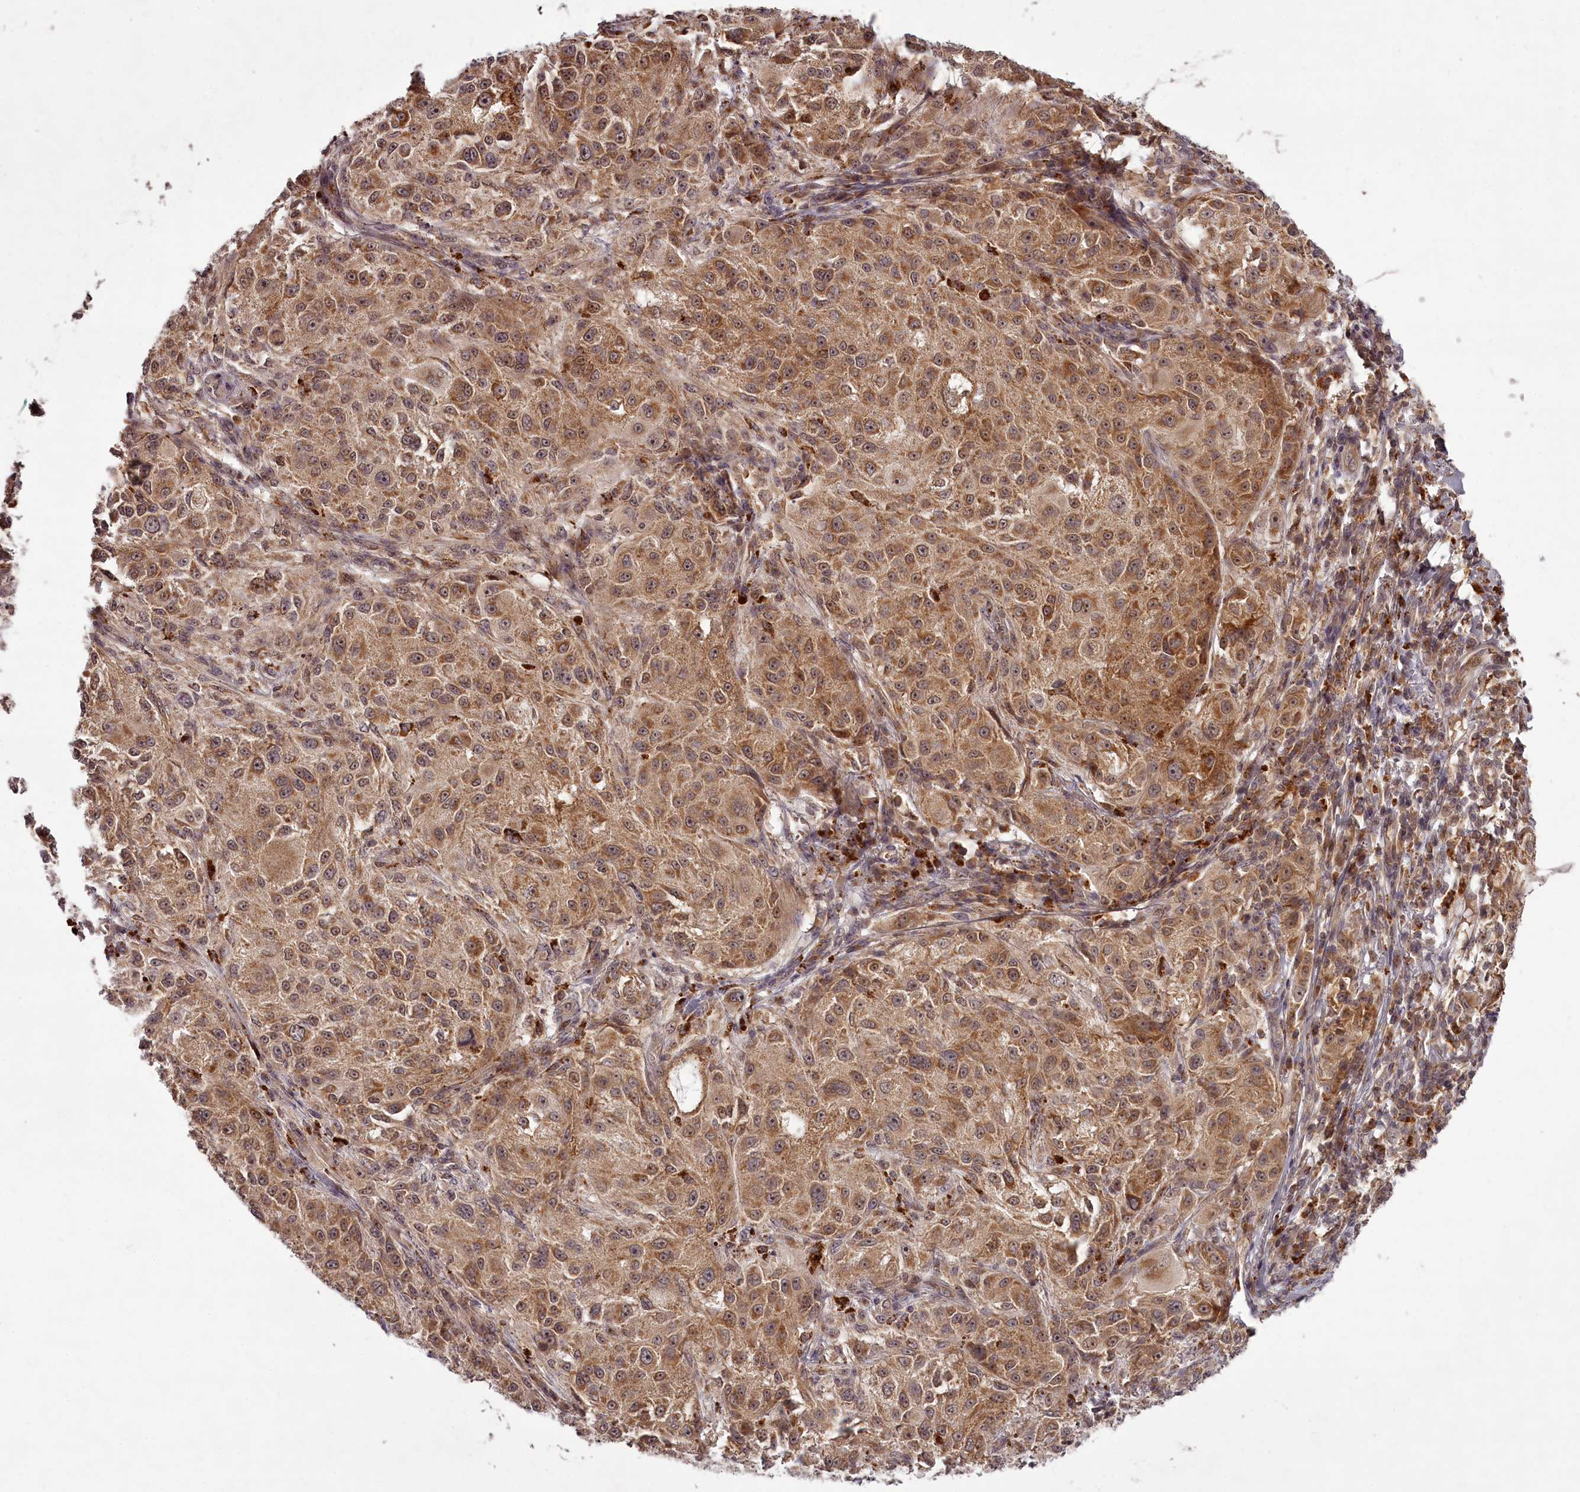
{"staining": {"intensity": "moderate", "quantity": ">75%", "location": "cytoplasmic/membranous"}, "tissue": "melanoma", "cell_type": "Tumor cells", "image_type": "cancer", "snomed": [{"axis": "morphology", "description": "Necrosis, NOS"}, {"axis": "morphology", "description": "Malignant melanoma, NOS"}, {"axis": "topography", "description": "Skin"}], "caption": "Immunohistochemistry (IHC) (DAB) staining of human melanoma demonstrates moderate cytoplasmic/membranous protein staining in about >75% of tumor cells.", "gene": "PCBP2", "patient": {"sex": "female", "age": 87}}